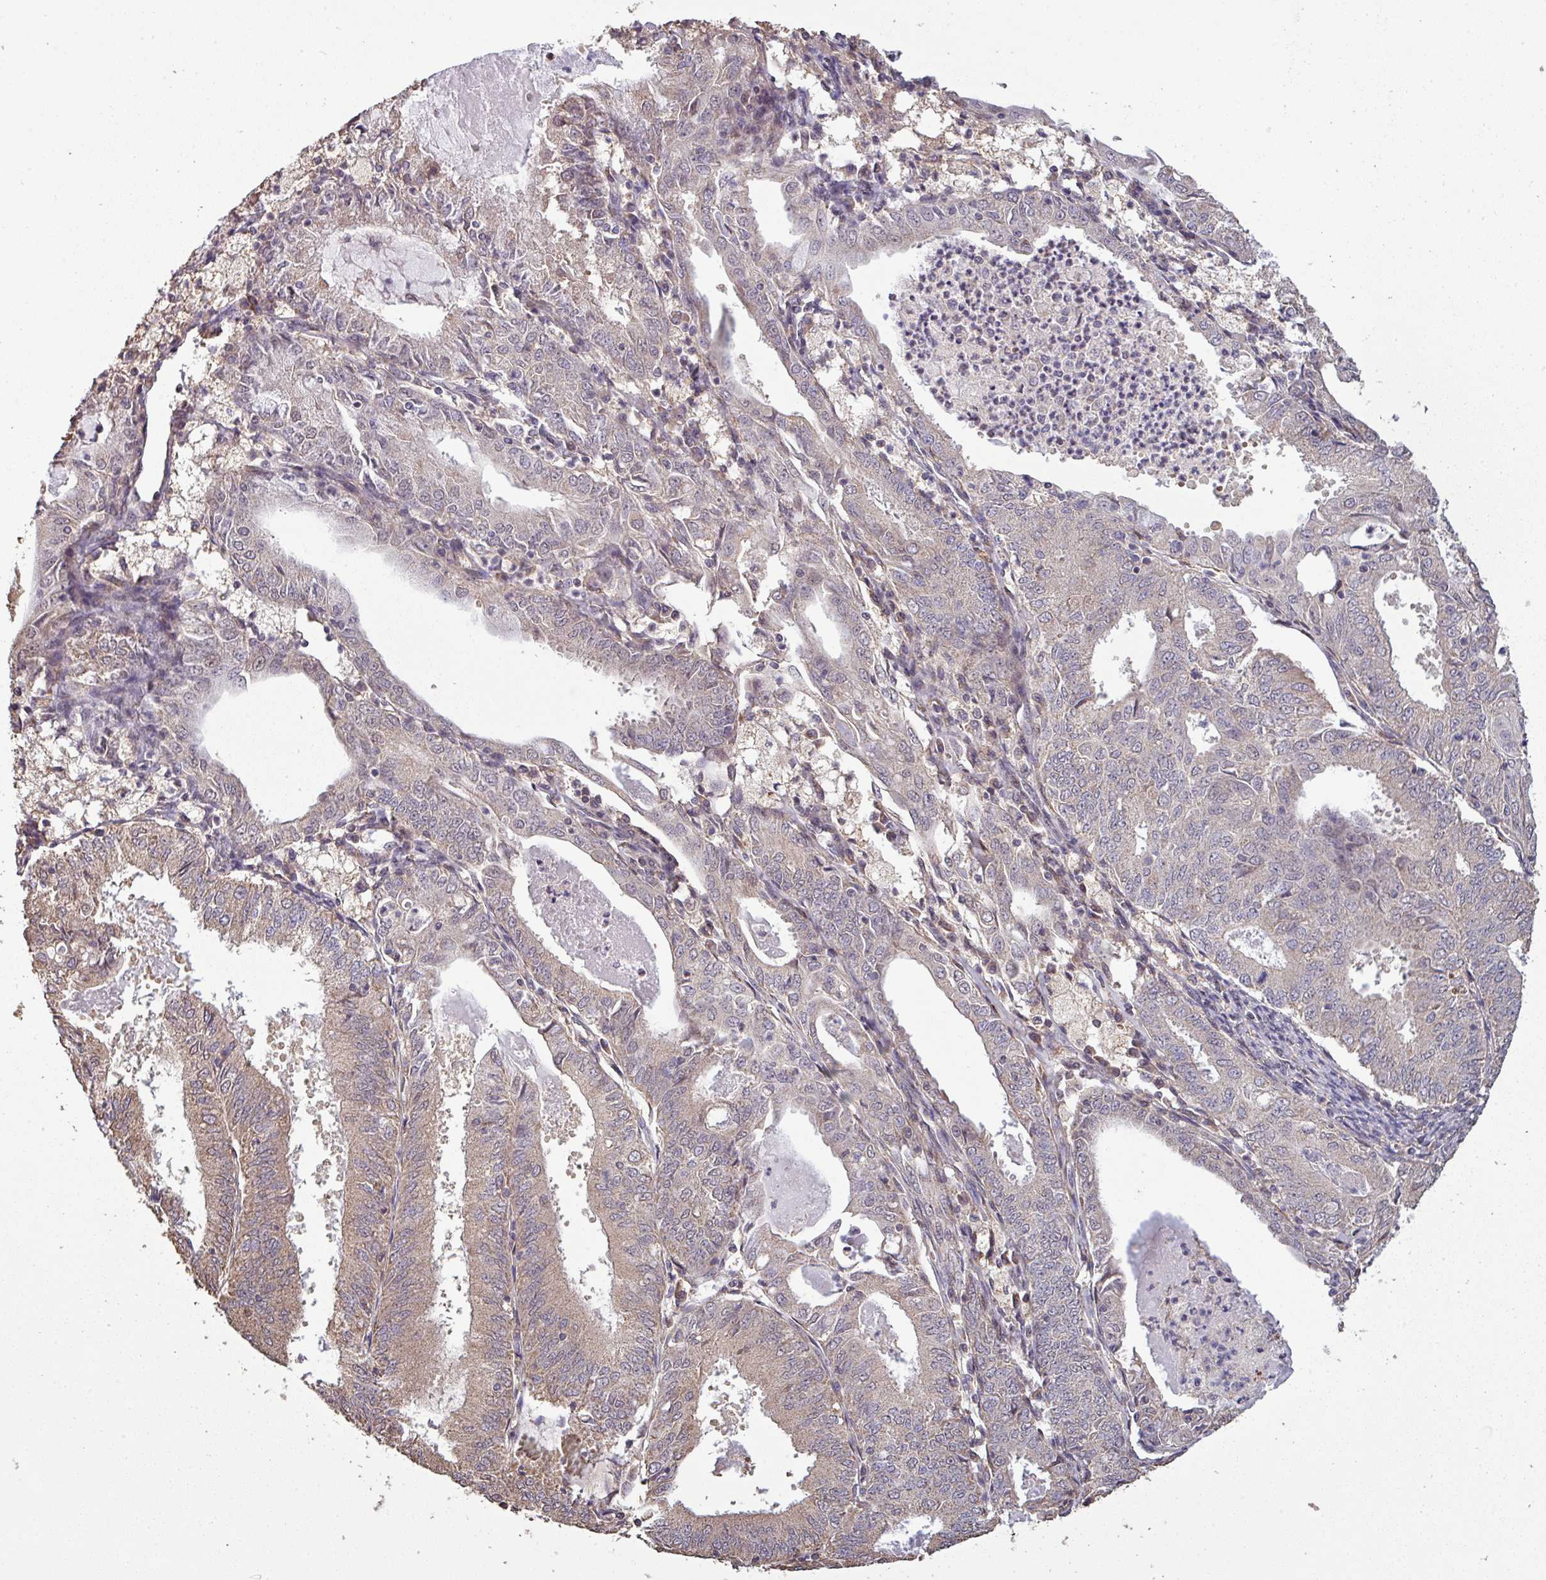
{"staining": {"intensity": "weak", "quantity": "<25%", "location": "cytoplasmic/membranous"}, "tissue": "endometrial cancer", "cell_type": "Tumor cells", "image_type": "cancer", "snomed": [{"axis": "morphology", "description": "Adenocarcinoma, NOS"}, {"axis": "topography", "description": "Endometrium"}], "caption": "A high-resolution image shows immunohistochemistry staining of adenocarcinoma (endometrial), which demonstrates no significant expression in tumor cells. Nuclei are stained in blue.", "gene": "ISLR", "patient": {"sex": "female", "age": 57}}